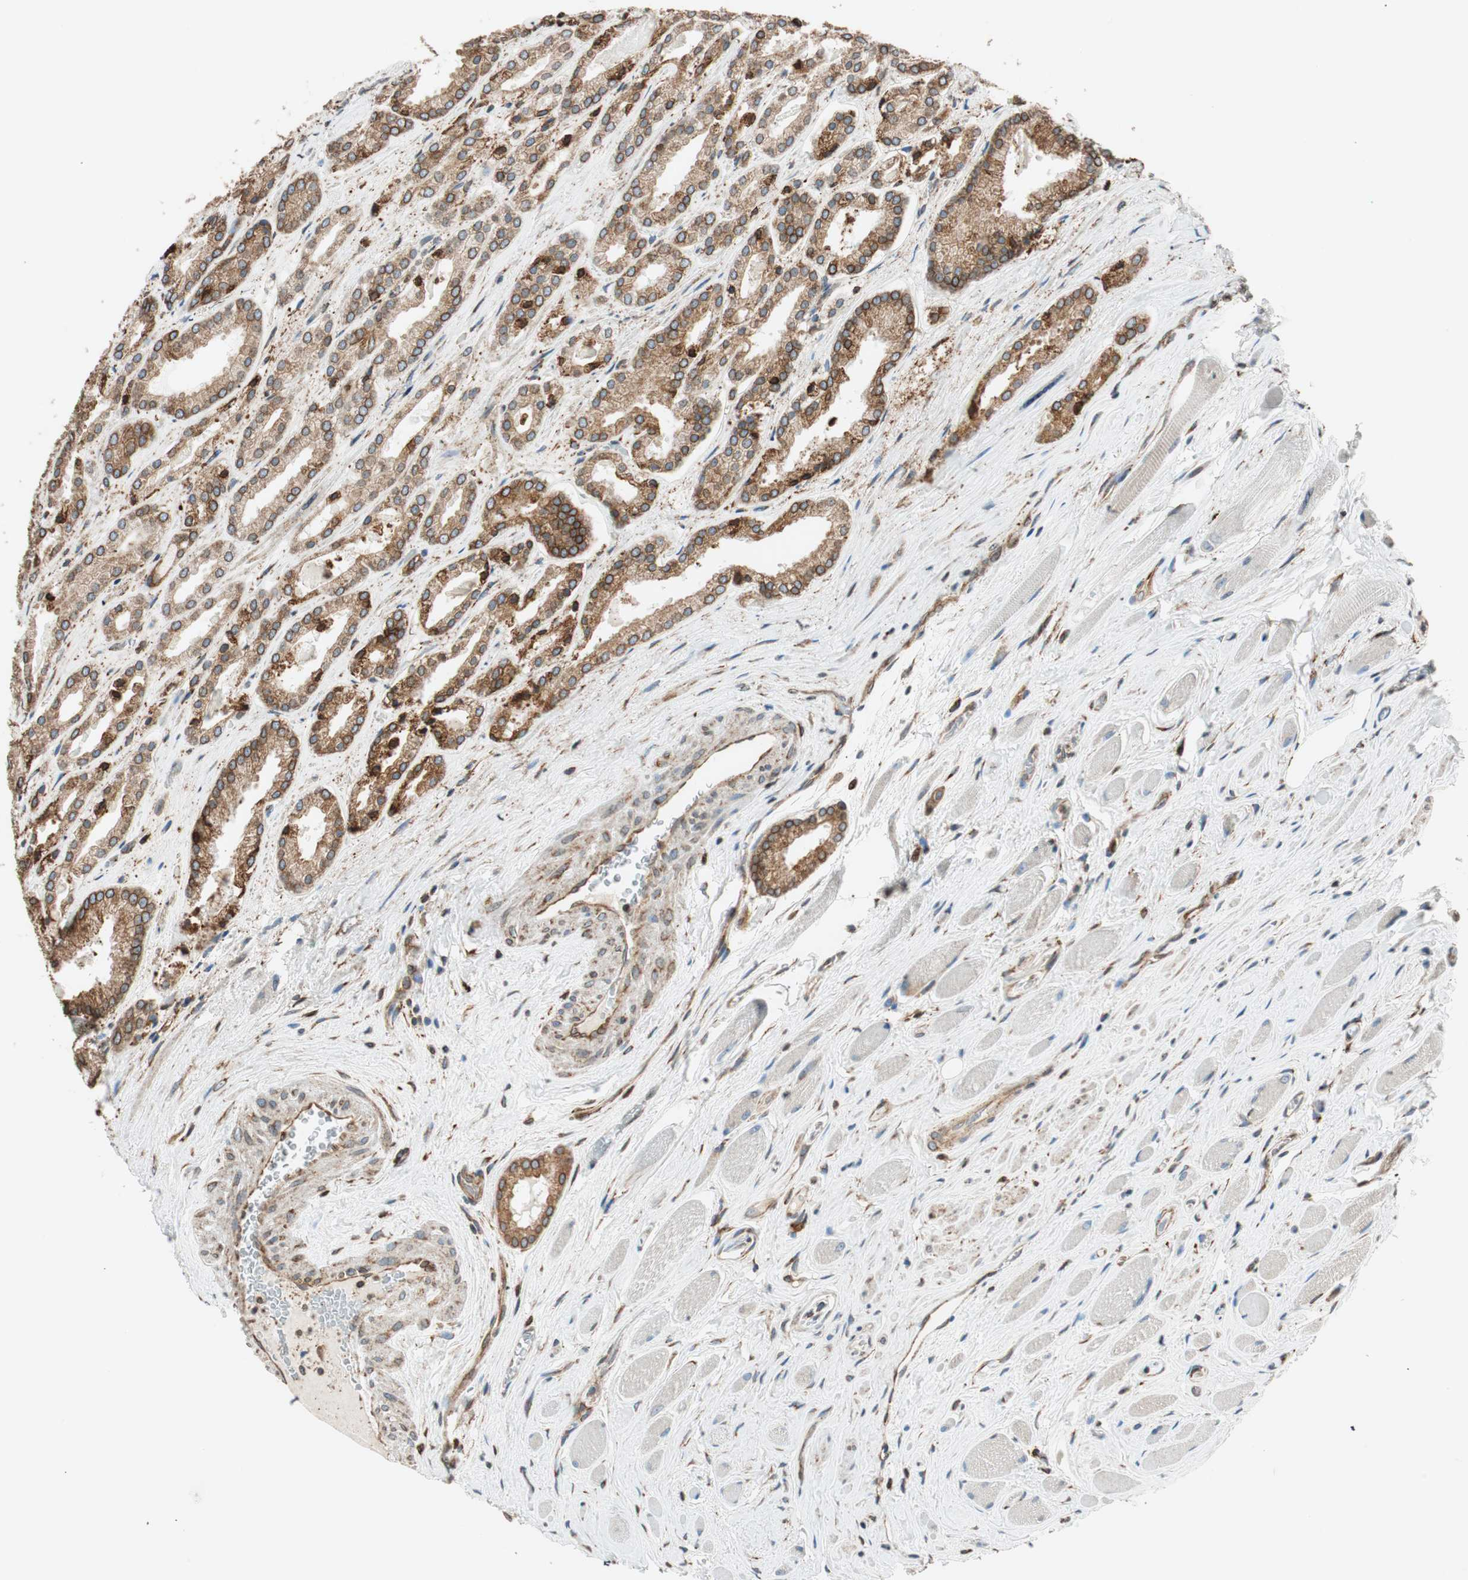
{"staining": {"intensity": "moderate", "quantity": ">75%", "location": "cytoplasmic/membranous"}, "tissue": "prostate cancer", "cell_type": "Tumor cells", "image_type": "cancer", "snomed": [{"axis": "morphology", "description": "Adenocarcinoma, Low grade"}, {"axis": "topography", "description": "Prostate"}], "caption": "This histopathology image exhibits IHC staining of human prostate low-grade adenocarcinoma, with medium moderate cytoplasmic/membranous staining in approximately >75% of tumor cells.", "gene": "PRKCSH", "patient": {"sex": "male", "age": 59}}